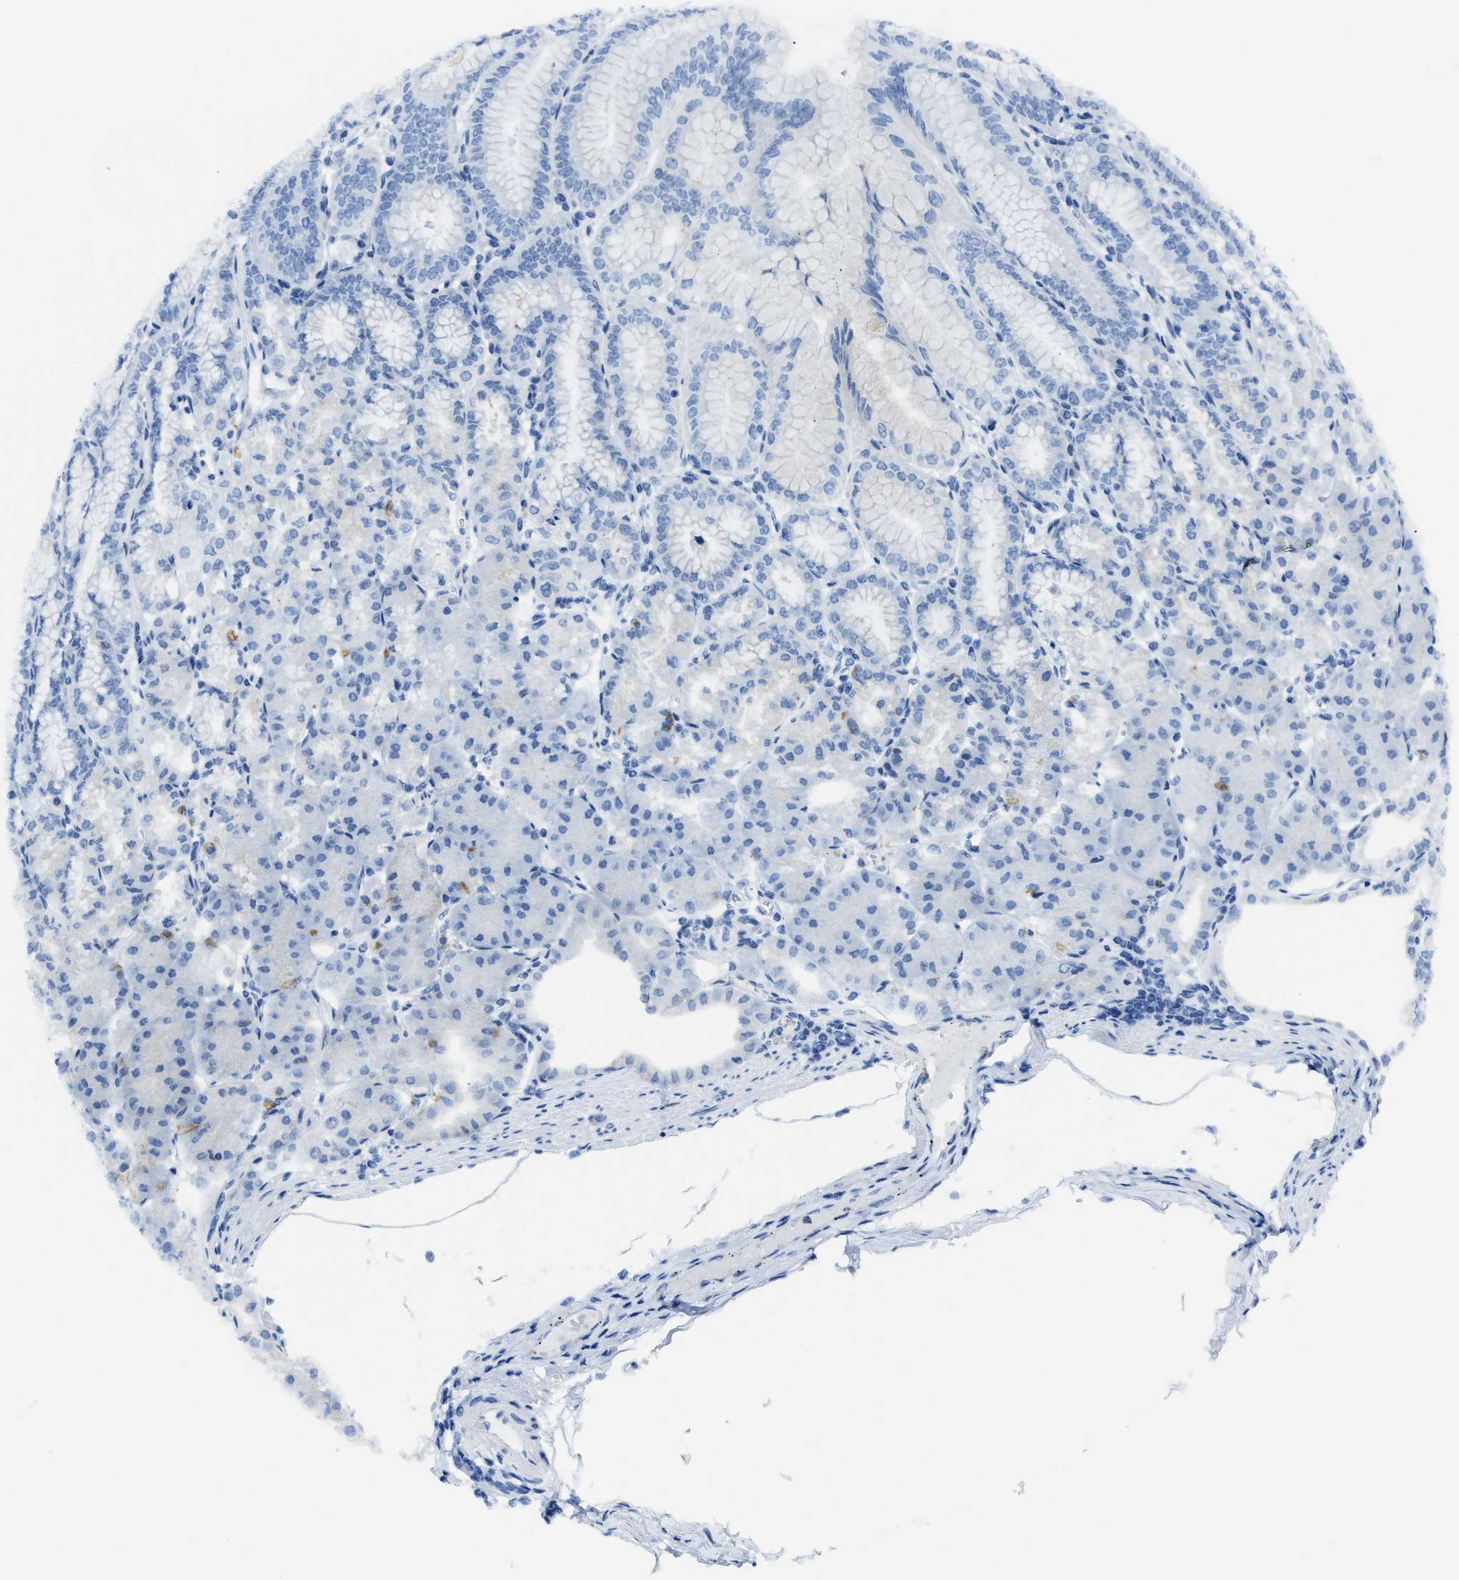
{"staining": {"intensity": "negative", "quantity": "none", "location": "none"}, "tissue": "stomach", "cell_type": "Glandular cells", "image_type": "normal", "snomed": [{"axis": "morphology", "description": "Normal tissue, NOS"}, {"axis": "topography", "description": "Stomach, lower"}], "caption": "Protein analysis of unremarkable stomach shows no significant expression in glandular cells. (Immunohistochemistry (ihc), brightfield microscopy, high magnification).", "gene": "ASZ1", "patient": {"sex": "male", "age": 71}}